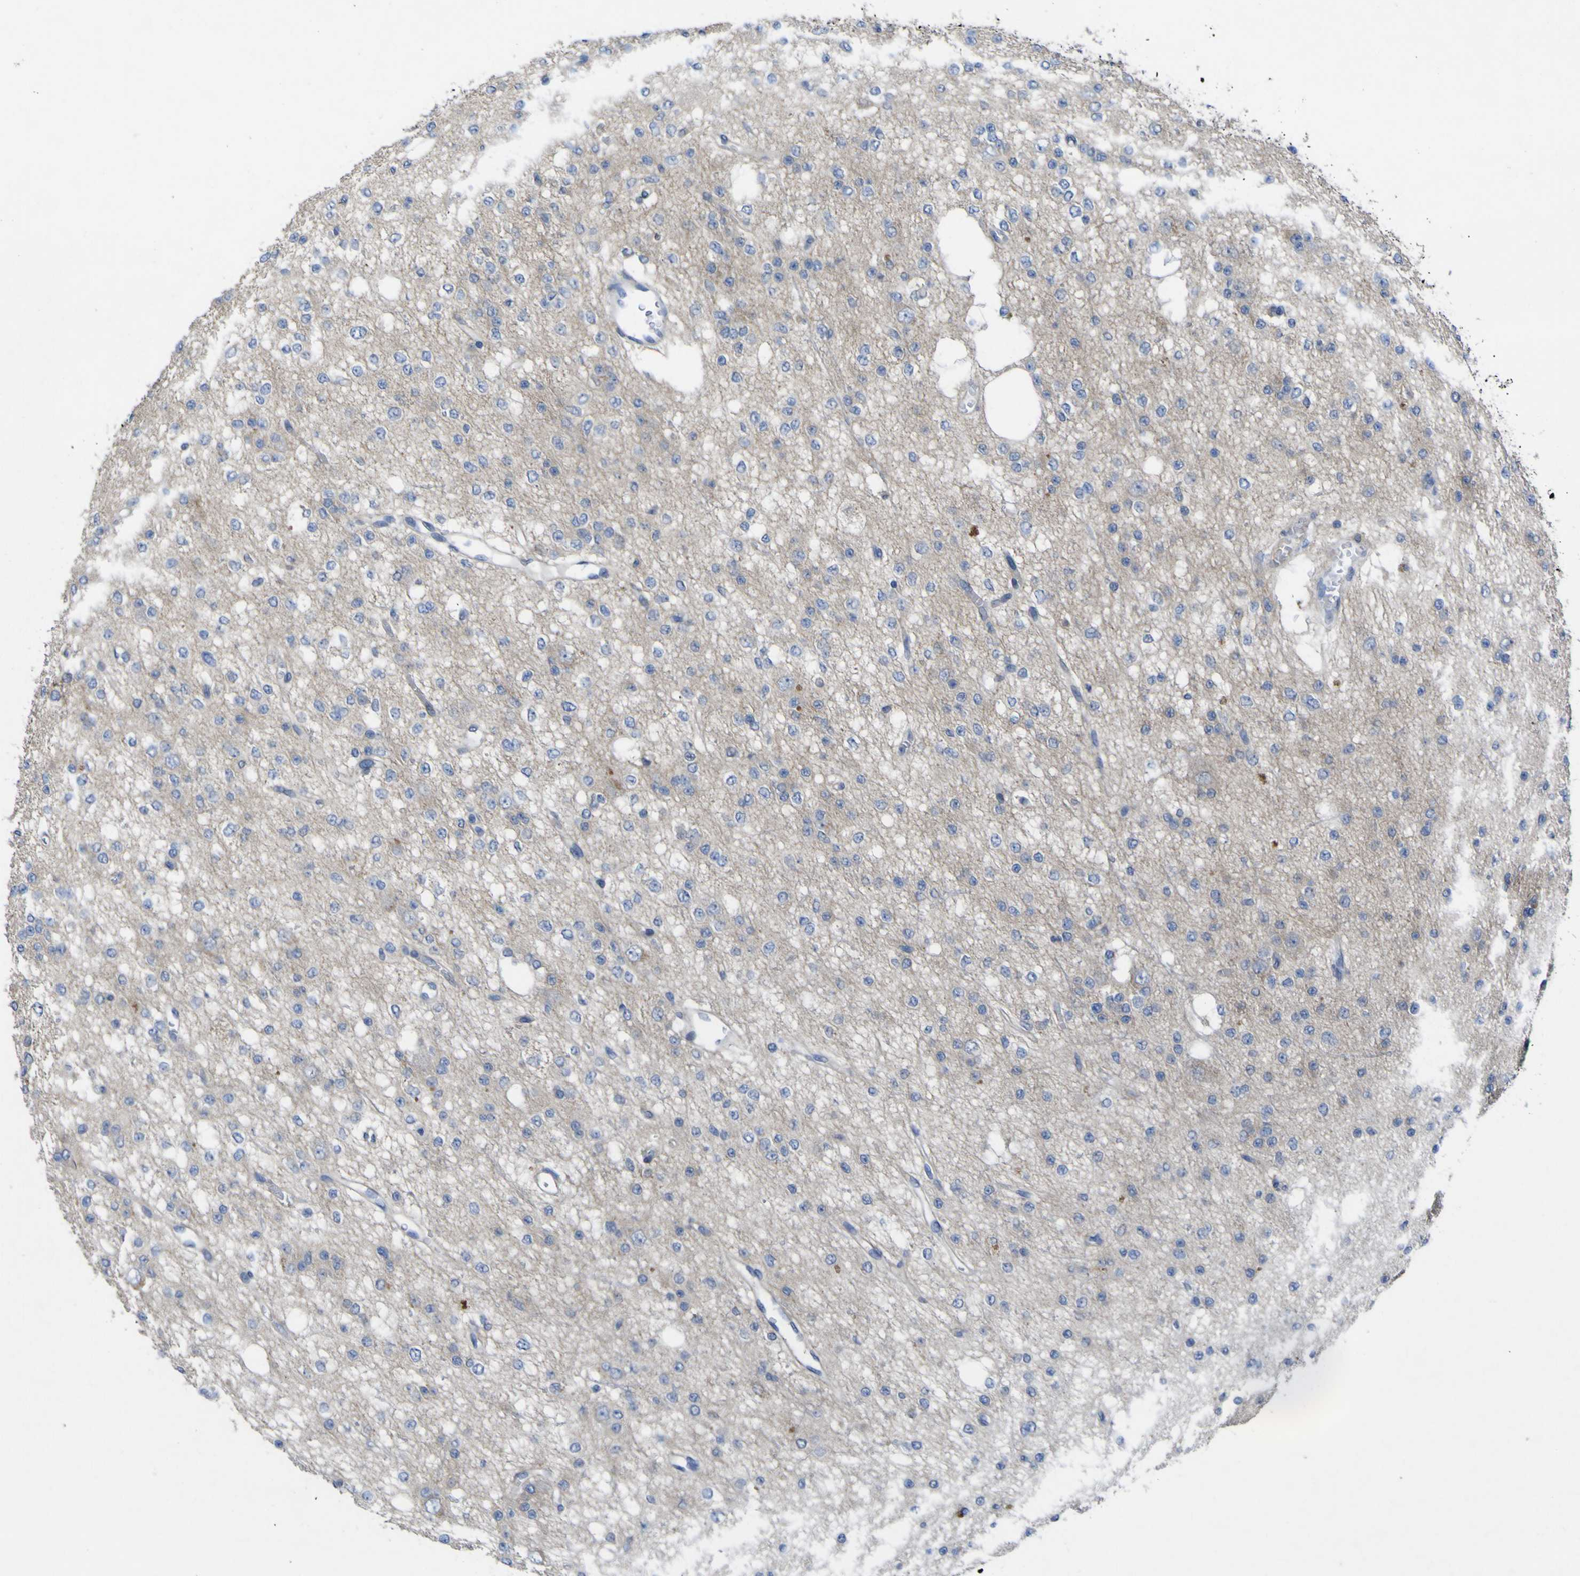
{"staining": {"intensity": "negative", "quantity": "none", "location": "none"}, "tissue": "glioma", "cell_type": "Tumor cells", "image_type": "cancer", "snomed": [{"axis": "morphology", "description": "Glioma, malignant, Low grade"}, {"axis": "topography", "description": "Brain"}], "caption": "The photomicrograph reveals no significant staining in tumor cells of malignant glioma (low-grade).", "gene": "NAV1", "patient": {"sex": "male", "age": 38}}